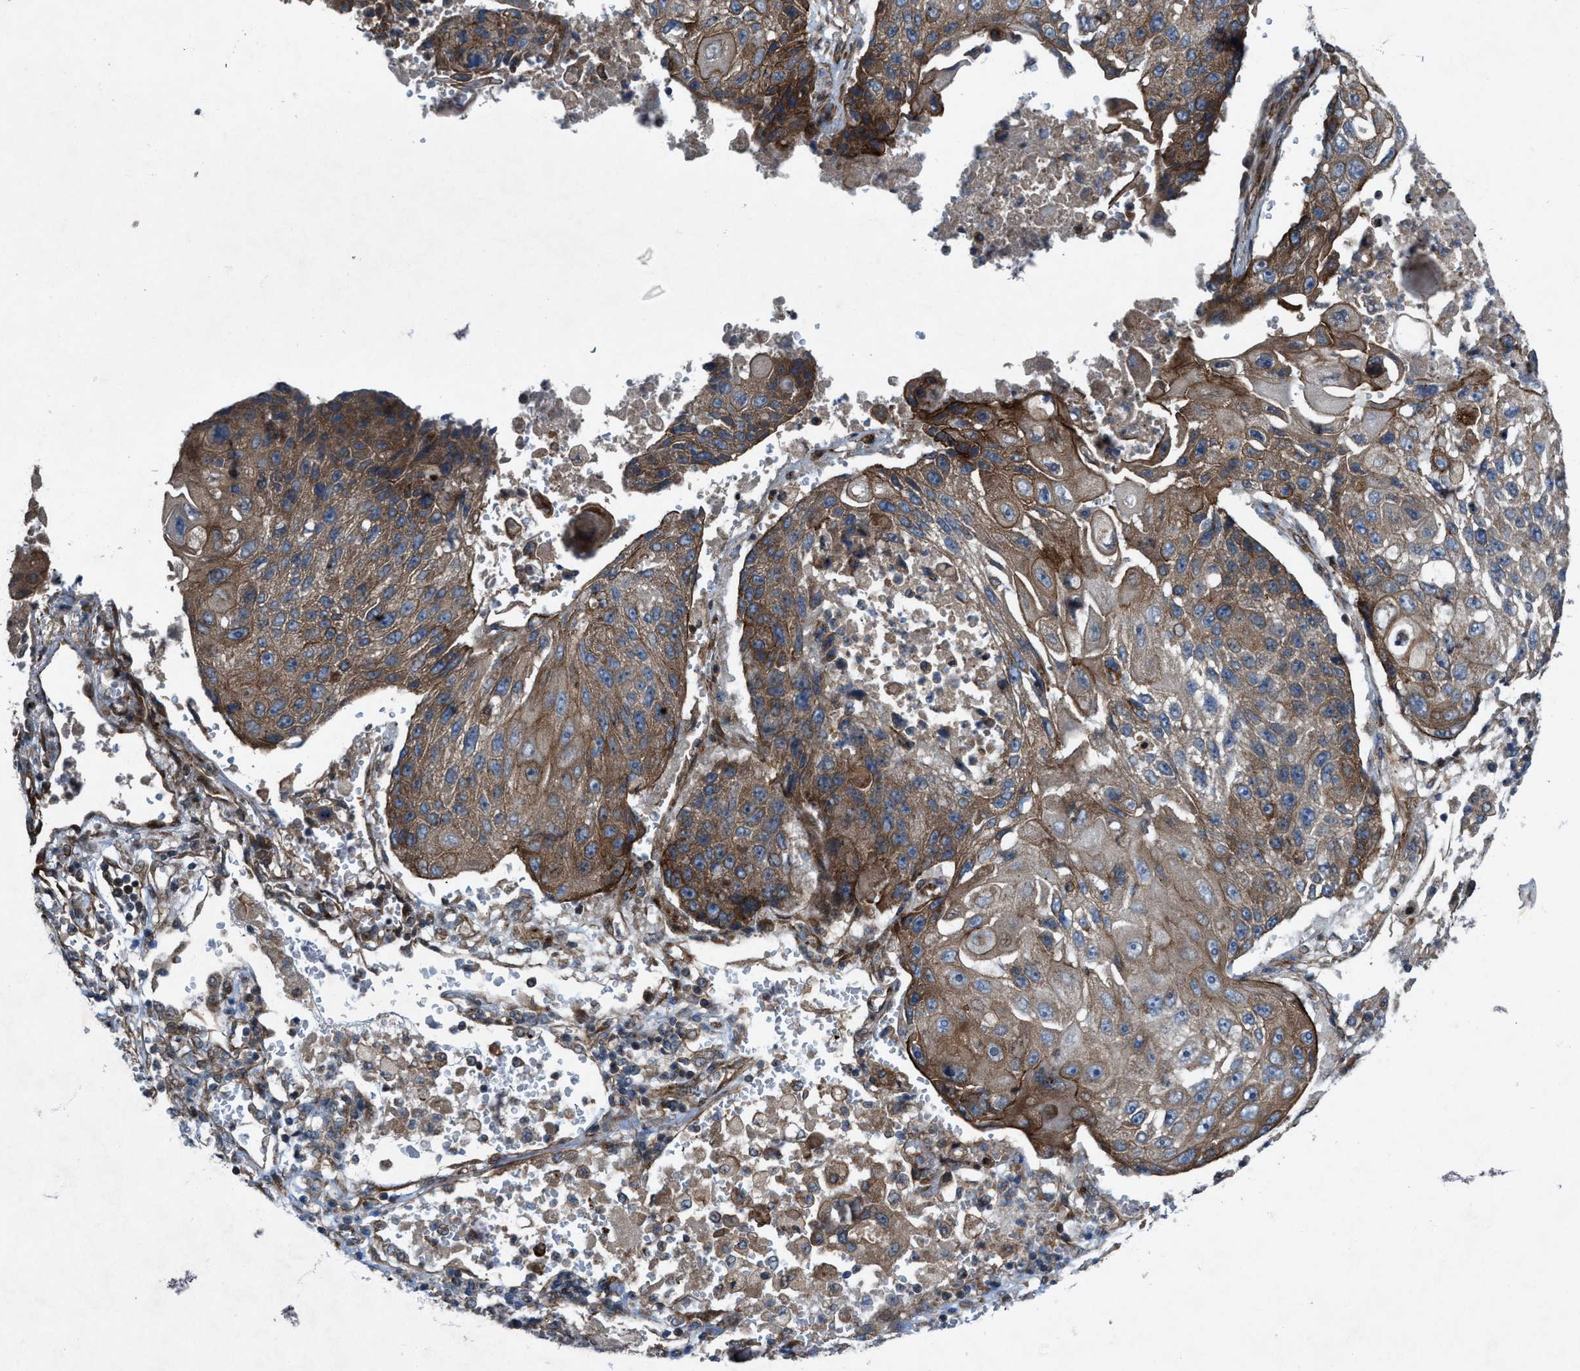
{"staining": {"intensity": "moderate", "quantity": ">75%", "location": "cytoplasmic/membranous"}, "tissue": "lung cancer", "cell_type": "Tumor cells", "image_type": "cancer", "snomed": [{"axis": "morphology", "description": "Squamous cell carcinoma, NOS"}, {"axis": "topography", "description": "Lung"}], "caption": "Immunohistochemistry (DAB (3,3'-diaminobenzidine)) staining of human squamous cell carcinoma (lung) demonstrates moderate cytoplasmic/membranous protein positivity in about >75% of tumor cells. (Stains: DAB in brown, nuclei in blue, Microscopy: brightfield microscopy at high magnification).", "gene": "URGCP", "patient": {"sex": "male", "age": 61}}